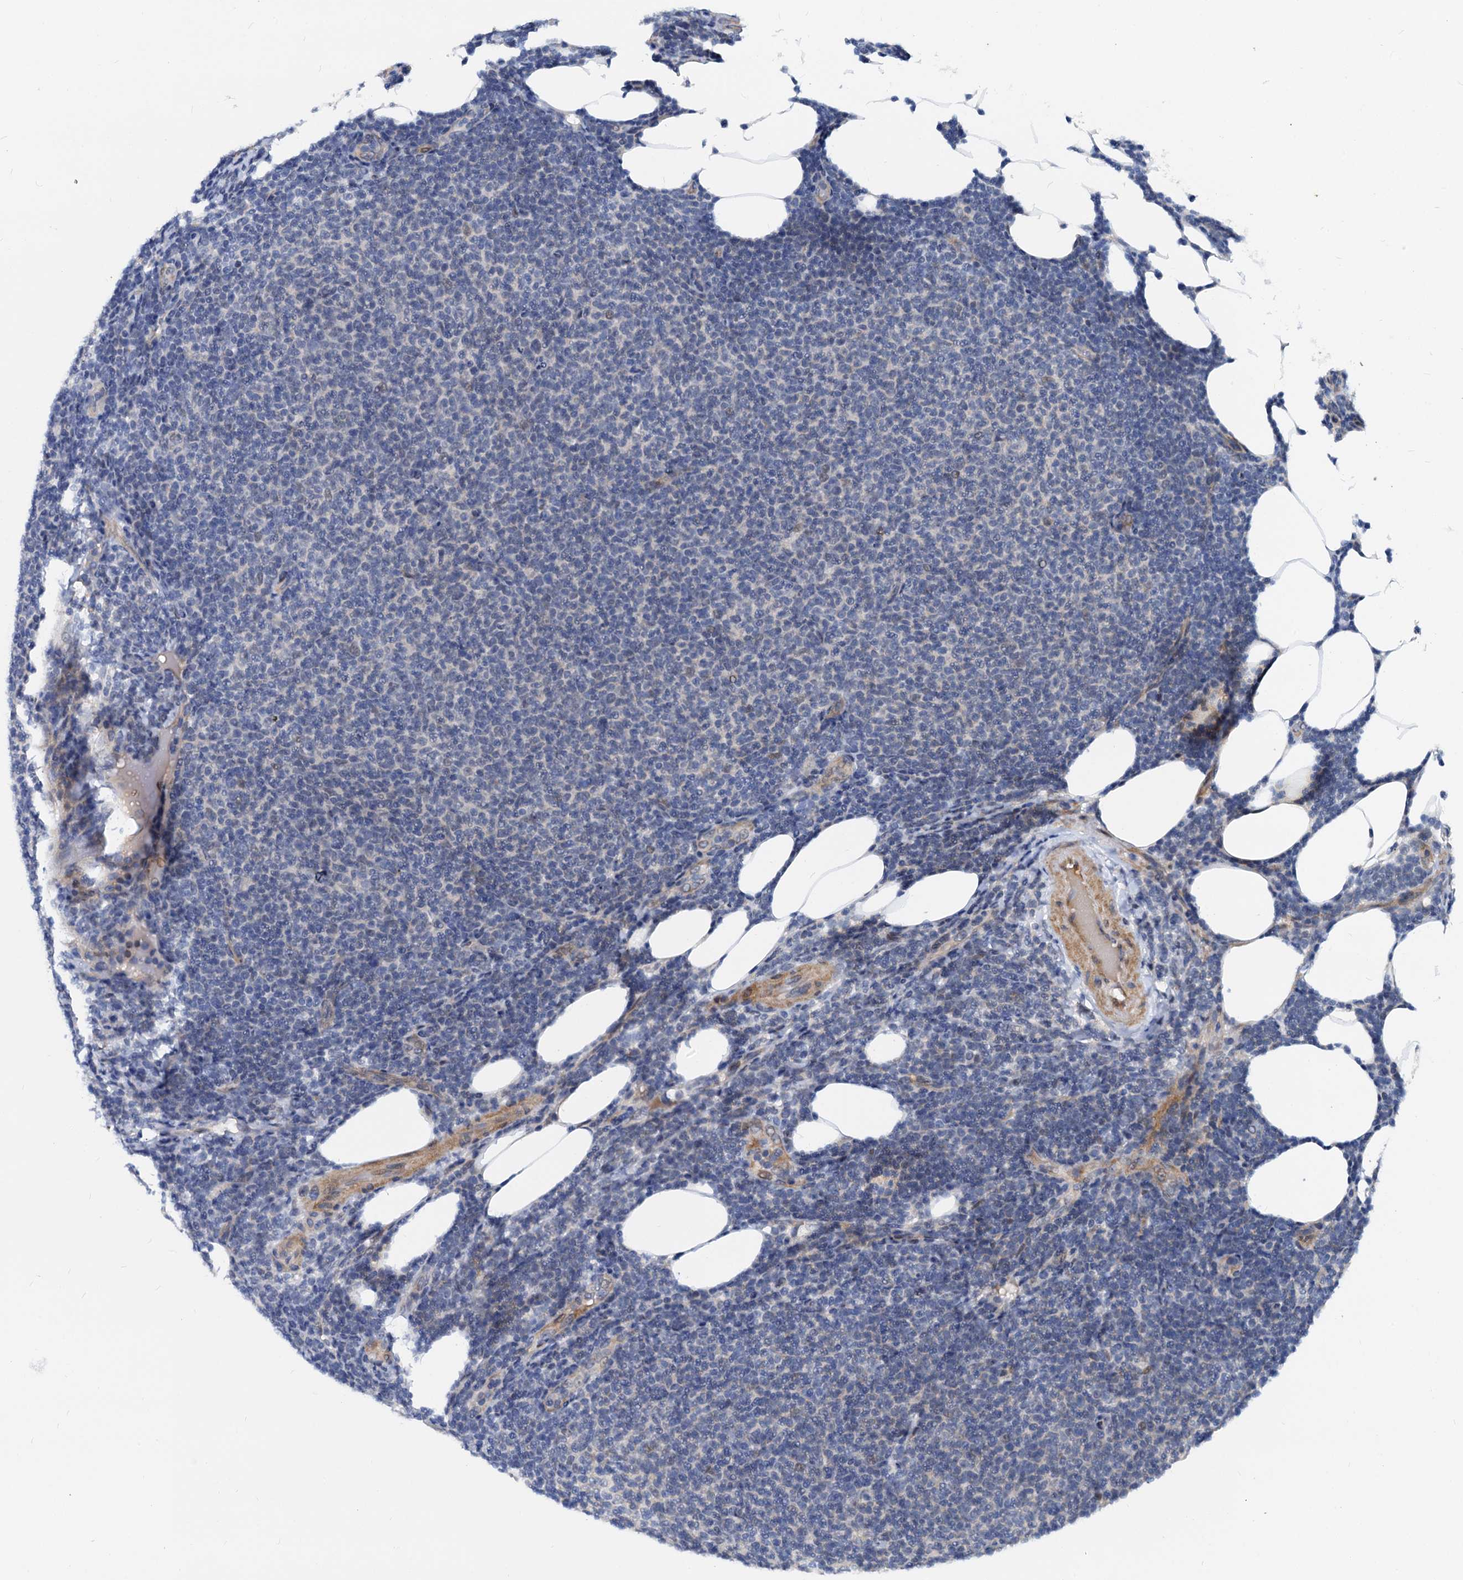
{"staining": {"intensity": "negative", "quantity": "none", "location": "none"}, "tissue": "lymphoma", "cell_type": "Tumor cells", "image_type": "cancer", "snomed": [{"axis": "morphology", "description": "Malignant lymphoma, non-Hodgkin's type, Low grade"}, {"axis": "topography", "description": "Lymph node"}], "caption": "Photomicrograph shows no protein staining in tumor cells of lymphoma tissue.", "gene": "HSF2", "patient": {"sex": "male", "age": 66}}